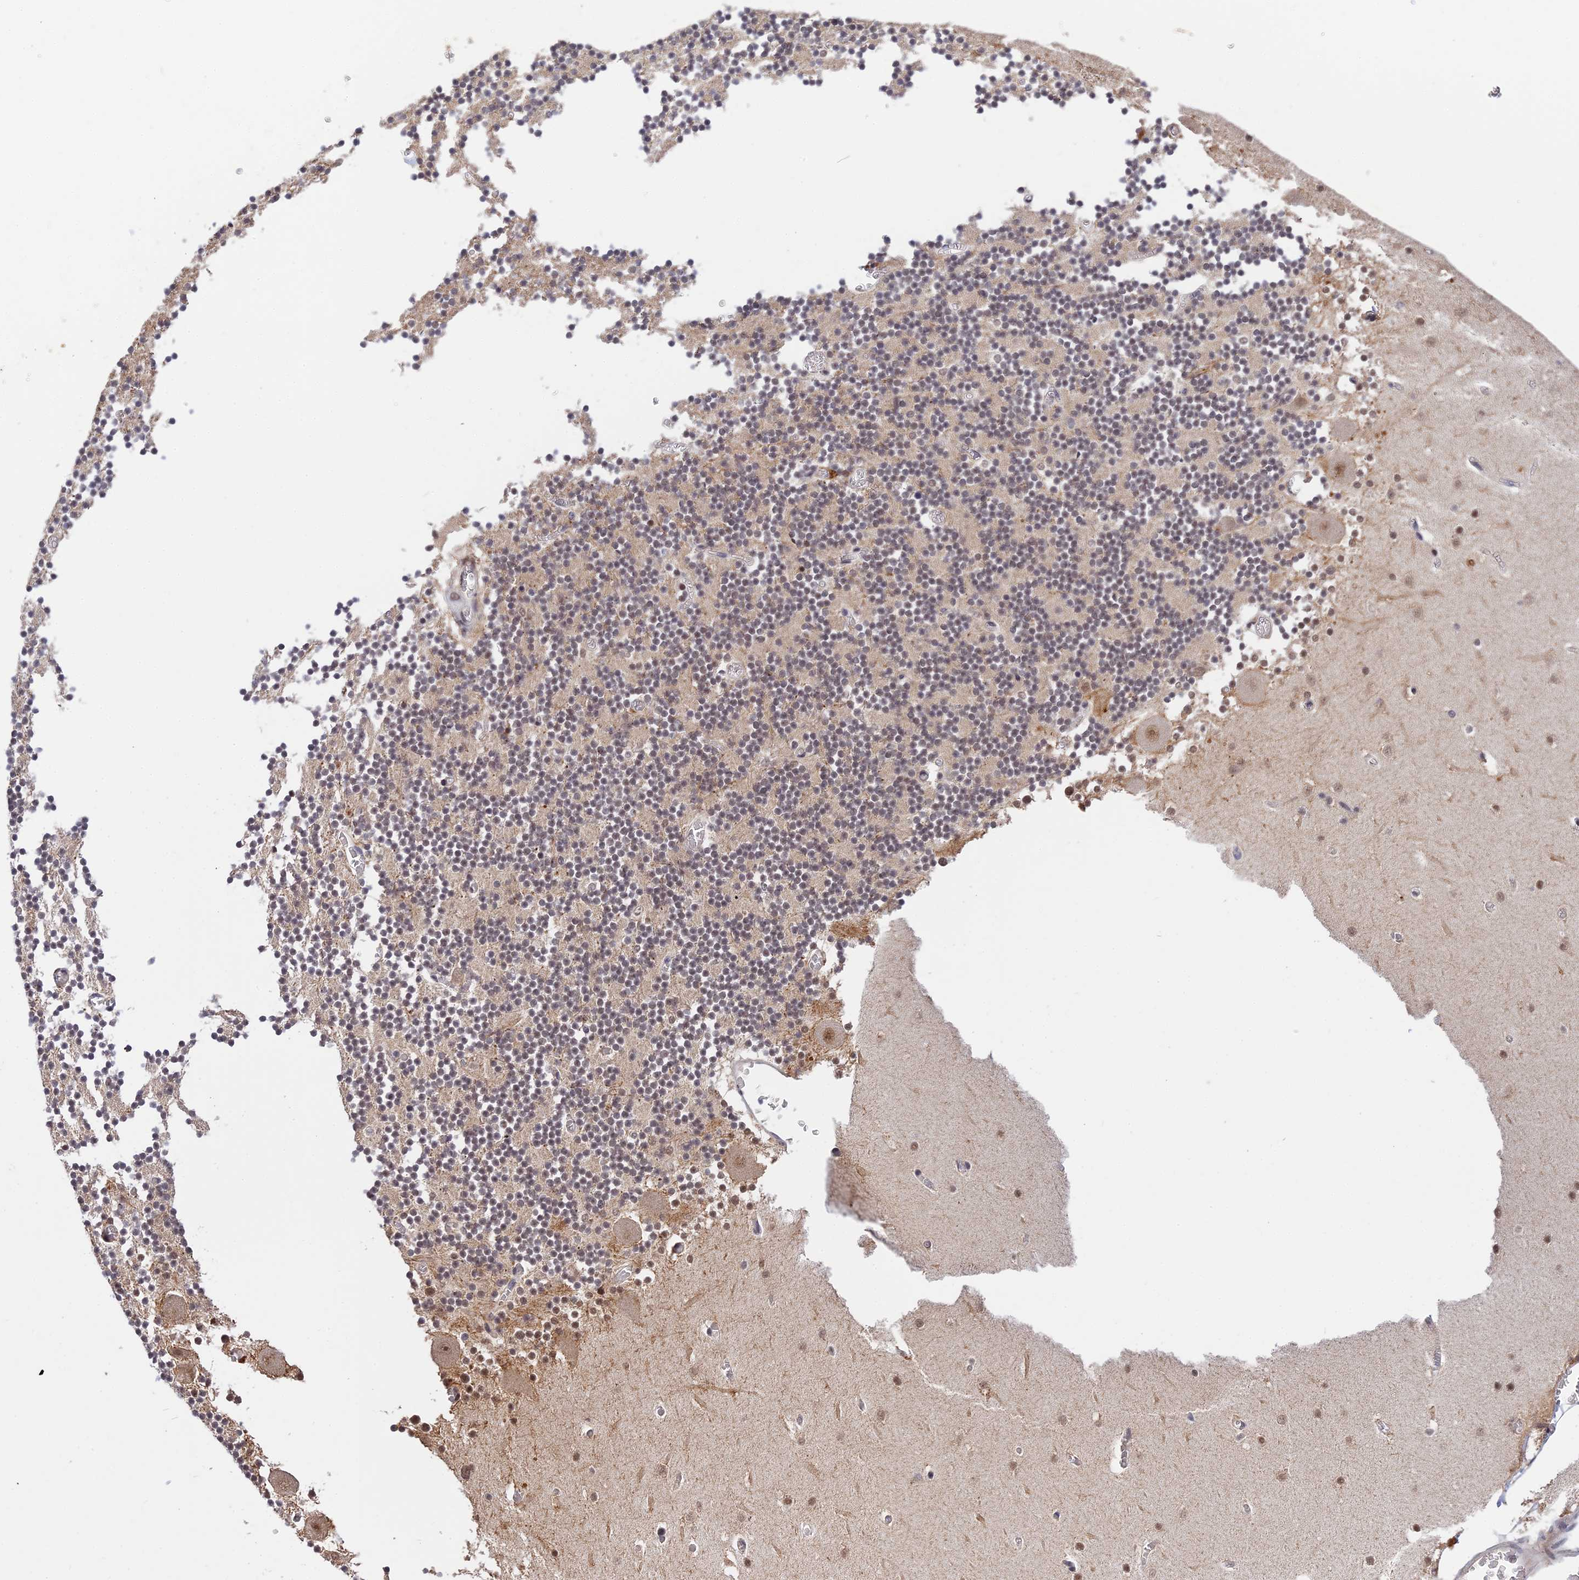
{"staining": {"intensity": "weak", "quantity": "<25%", "location": "nuclear"}, "tissue": "cerebellum", "cell_type": "Cells in granular layer", "image_type": "normal", "snomed": [{"axis": "morphology", "description": "Normal tissue, NOS"}, {"axis": "topography", "description": "Cerebellum"}], "caption": "Benign cerebellum was stained to show a protein in brown. There is no significant positivity in cells in granular layer. (DAB immunohistochemistry (IHC) with hematoxylin counter stain).", "gene": "POLR2C", "patient": {"sex": "female", "age": 28}}